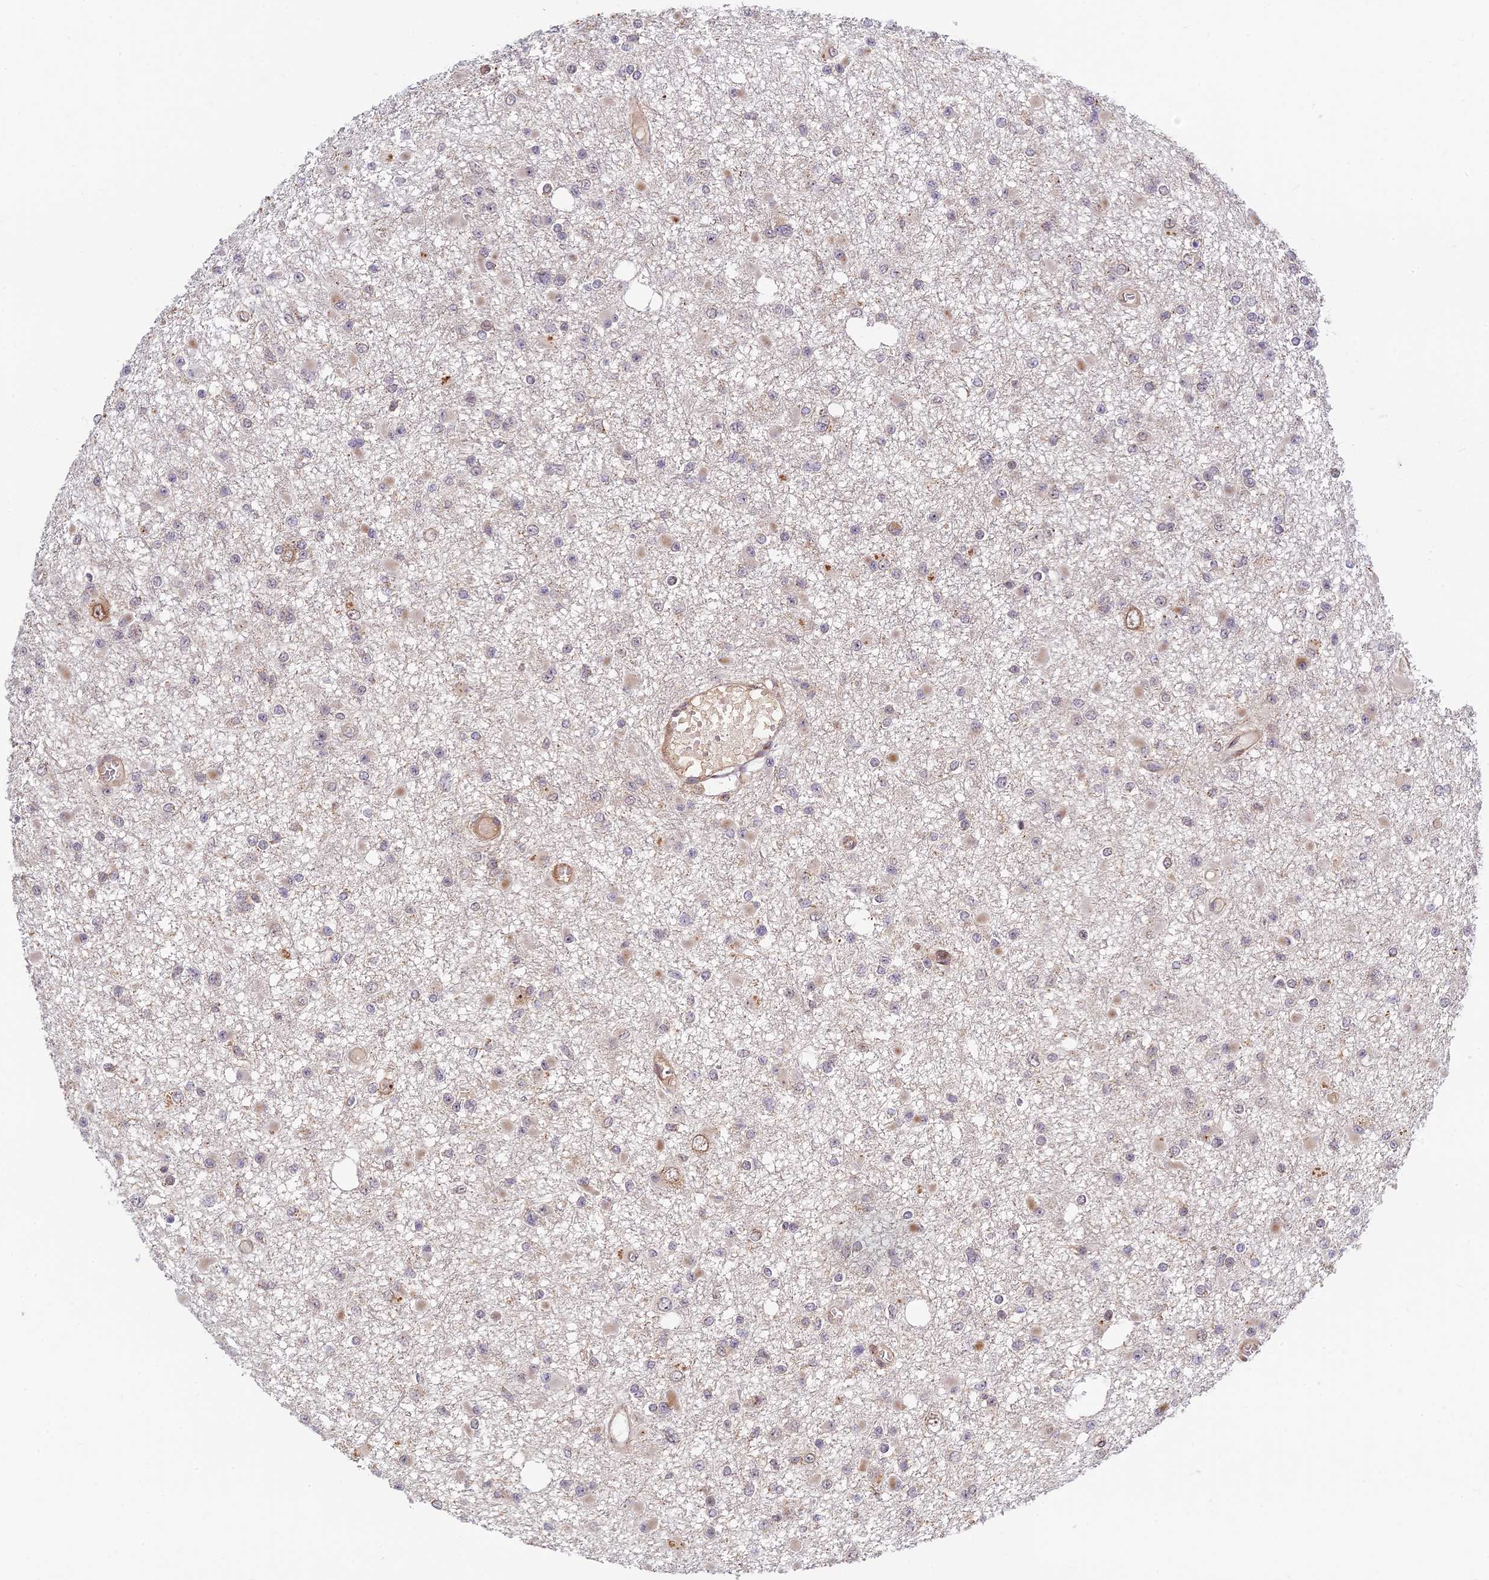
{"staining": {"intensity": "negative", "quantity": "none", "location": "none"}, "tissue": "glioma", "cell_type": "Tumor cells", "image_type": "cancer", "snomed": [{"axis": "morphology", "description": "Glioma, malignant, Low grade"}, {"axis": "topography", "description": "Brain"}], "caption": "IHC micrograph of neoplastic tissue: glioma stained with DAB shows no significant protein positivity in tumor cells.", "gene": "UFSP2", "patient": {"sex": "female", "age": 22}}